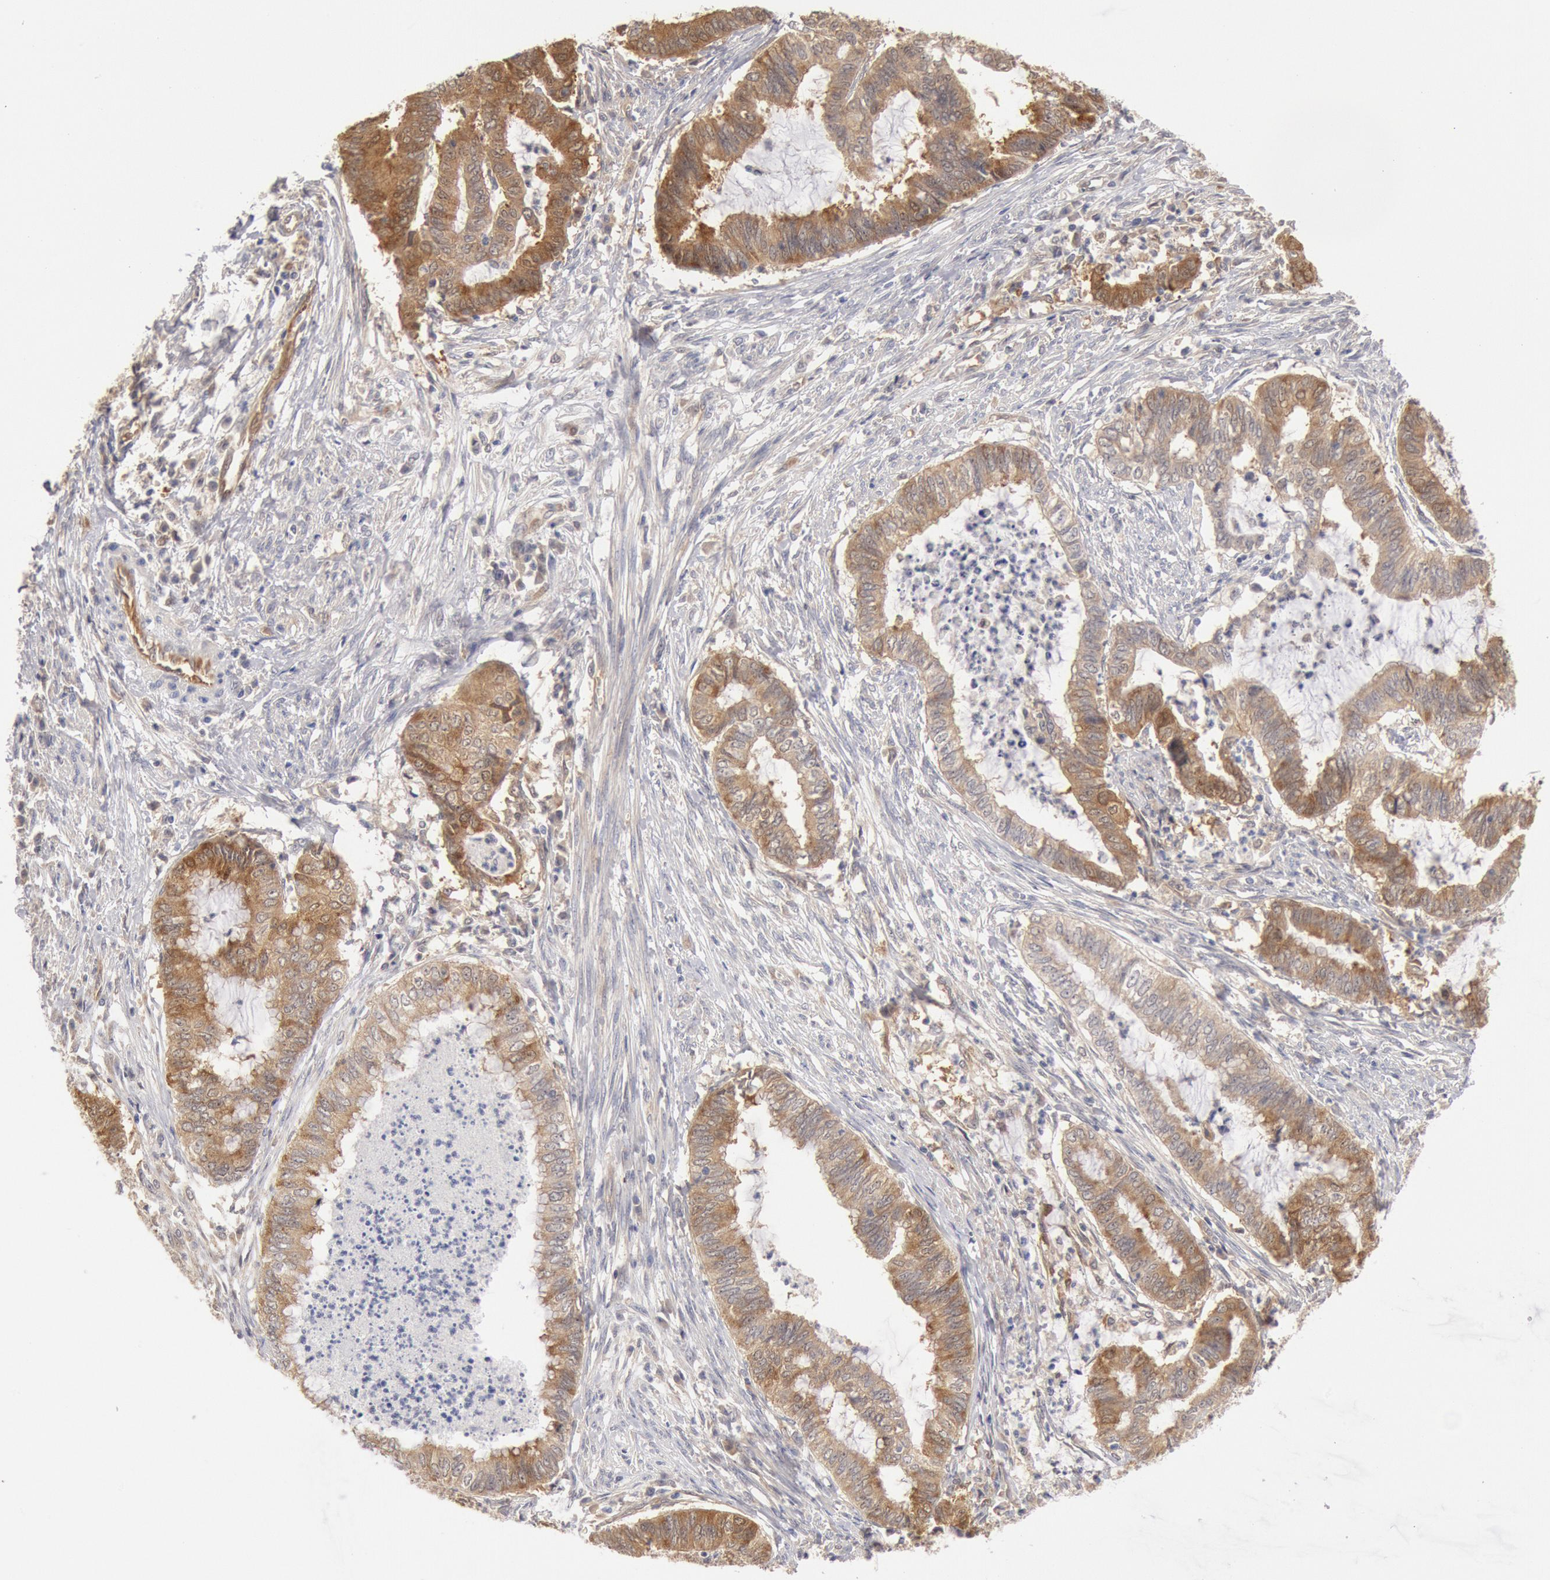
{"staining": {"intensity": "moderate", "quantity": "25%-75%", "location": "cytoplasmic/membranous"}, "tissue": "endometrial cancer", "cell_type": "Tumor cells", "image_type": "cancer", "snomed": [{"axis": "morphology", "description": "Necrosis, NOS"}, {"axis": "morphology", "description": "Adenocarcinoma, NOS"}, {"axis": "topography", "description": "Endometrium"}], "caption": "This photomicrograph displays immunohistochemistry staining of human endometrial adenocarcinoma, with medium moderate cytoplasmic/membranous staining in about 25%-75% of tumor cells.", "gene": "DNAJA1", "patient": {"sex": "female", "age": 79}}